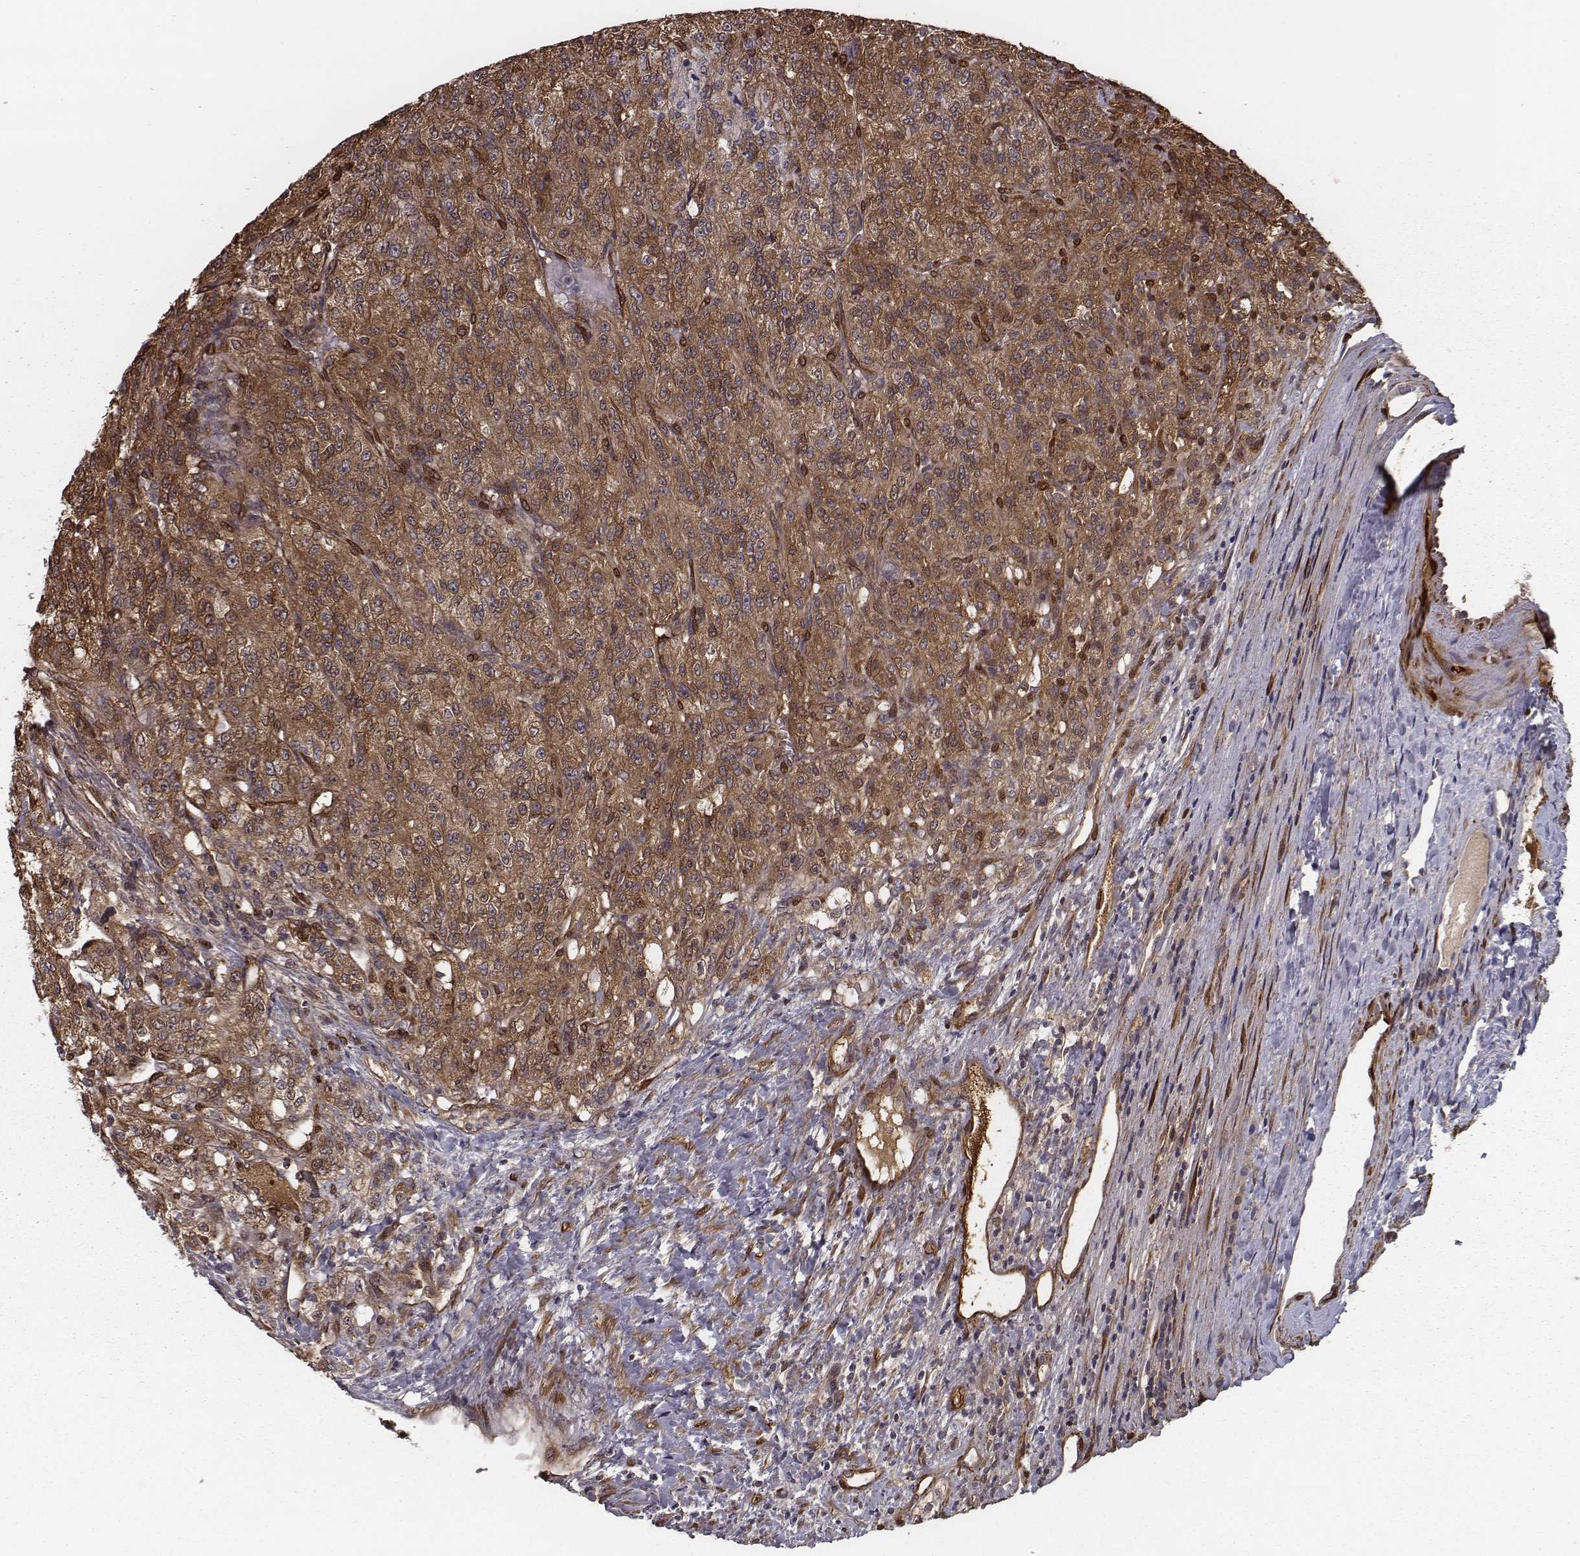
{"staining": {"intensity": "strong", "quantity": ">75%", "location": "cytoplasmic/membranous"}, "tissue": "renal cancer", "cell_type": "Tumor cells", "image_type": "cancer", "snomed": [{"axis": "morphology", "description": "Adenocarcinoma, NOS"}, {"axis": "topography", "description": "Kidney"}], "caption": "Human adenocarcinoma (renal) stained with a brown dye exhibits strong cytoplasmic/membranous positive positivity in approximately >75% of tumor cells.", "gene": "ISYNA1", "patient": {"sex": "female", "age": 63}}